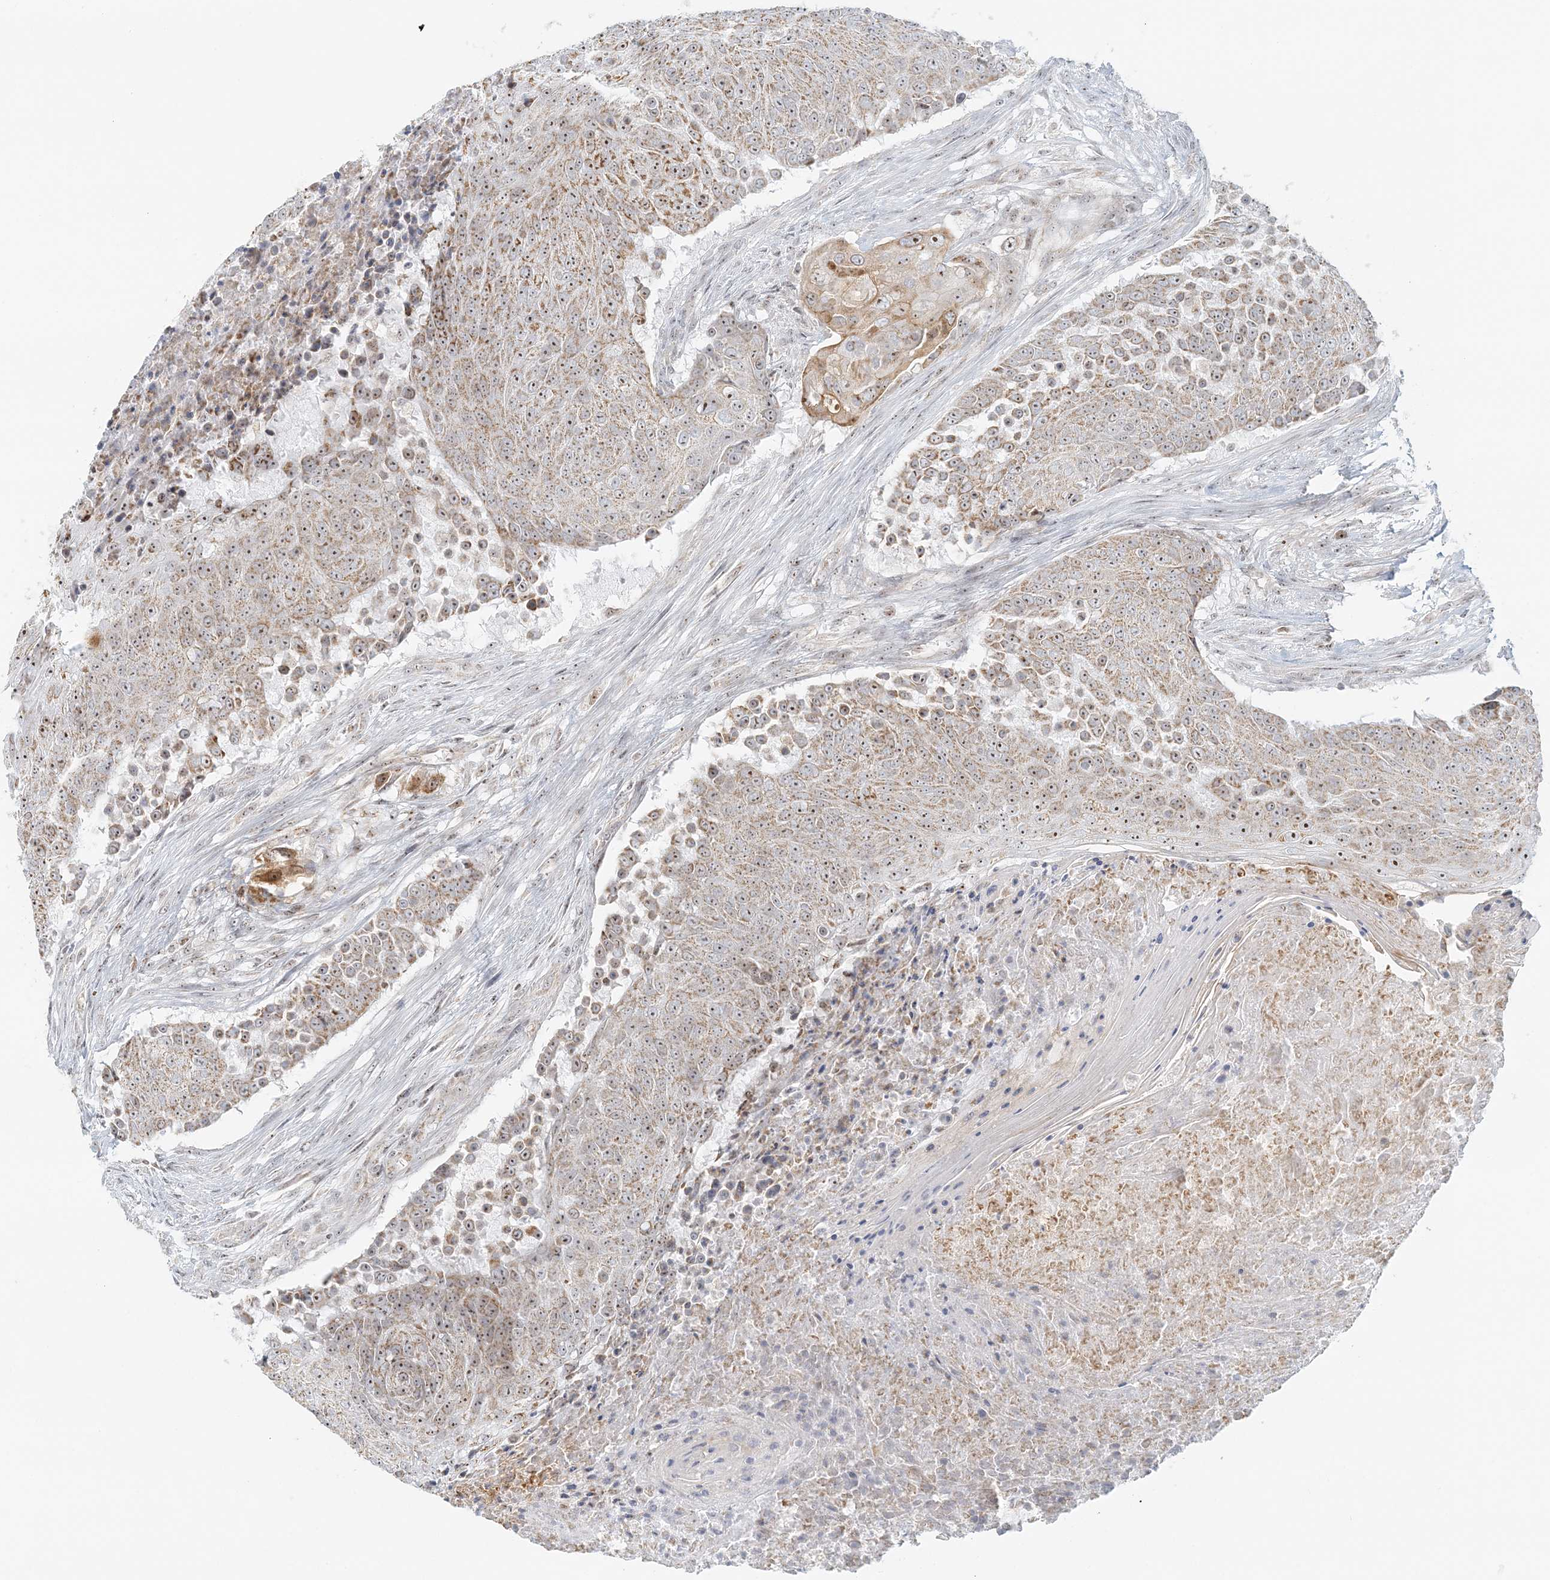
{"staining": {"intensity": "moderate", "quantity": ">75%", "location": "nuclear"}, "tissue": "urothelial cancer", "cell_type": "Tumor cells", "image_type": "cancer", "snomed": [{"axis": "morphology", "description": "Urothelial carcinoma, High grade"}, {"axis": "topography", "description": "Urinary bladder"}], "caption": "Immunohistochemical staining of human urothelial carcinoma (high-grade) displays moderate nuclear protein expression in approximately >75% of tumor cells.", "gene": "UBE2F", "patient": {"sex": "female", "age": 63}}